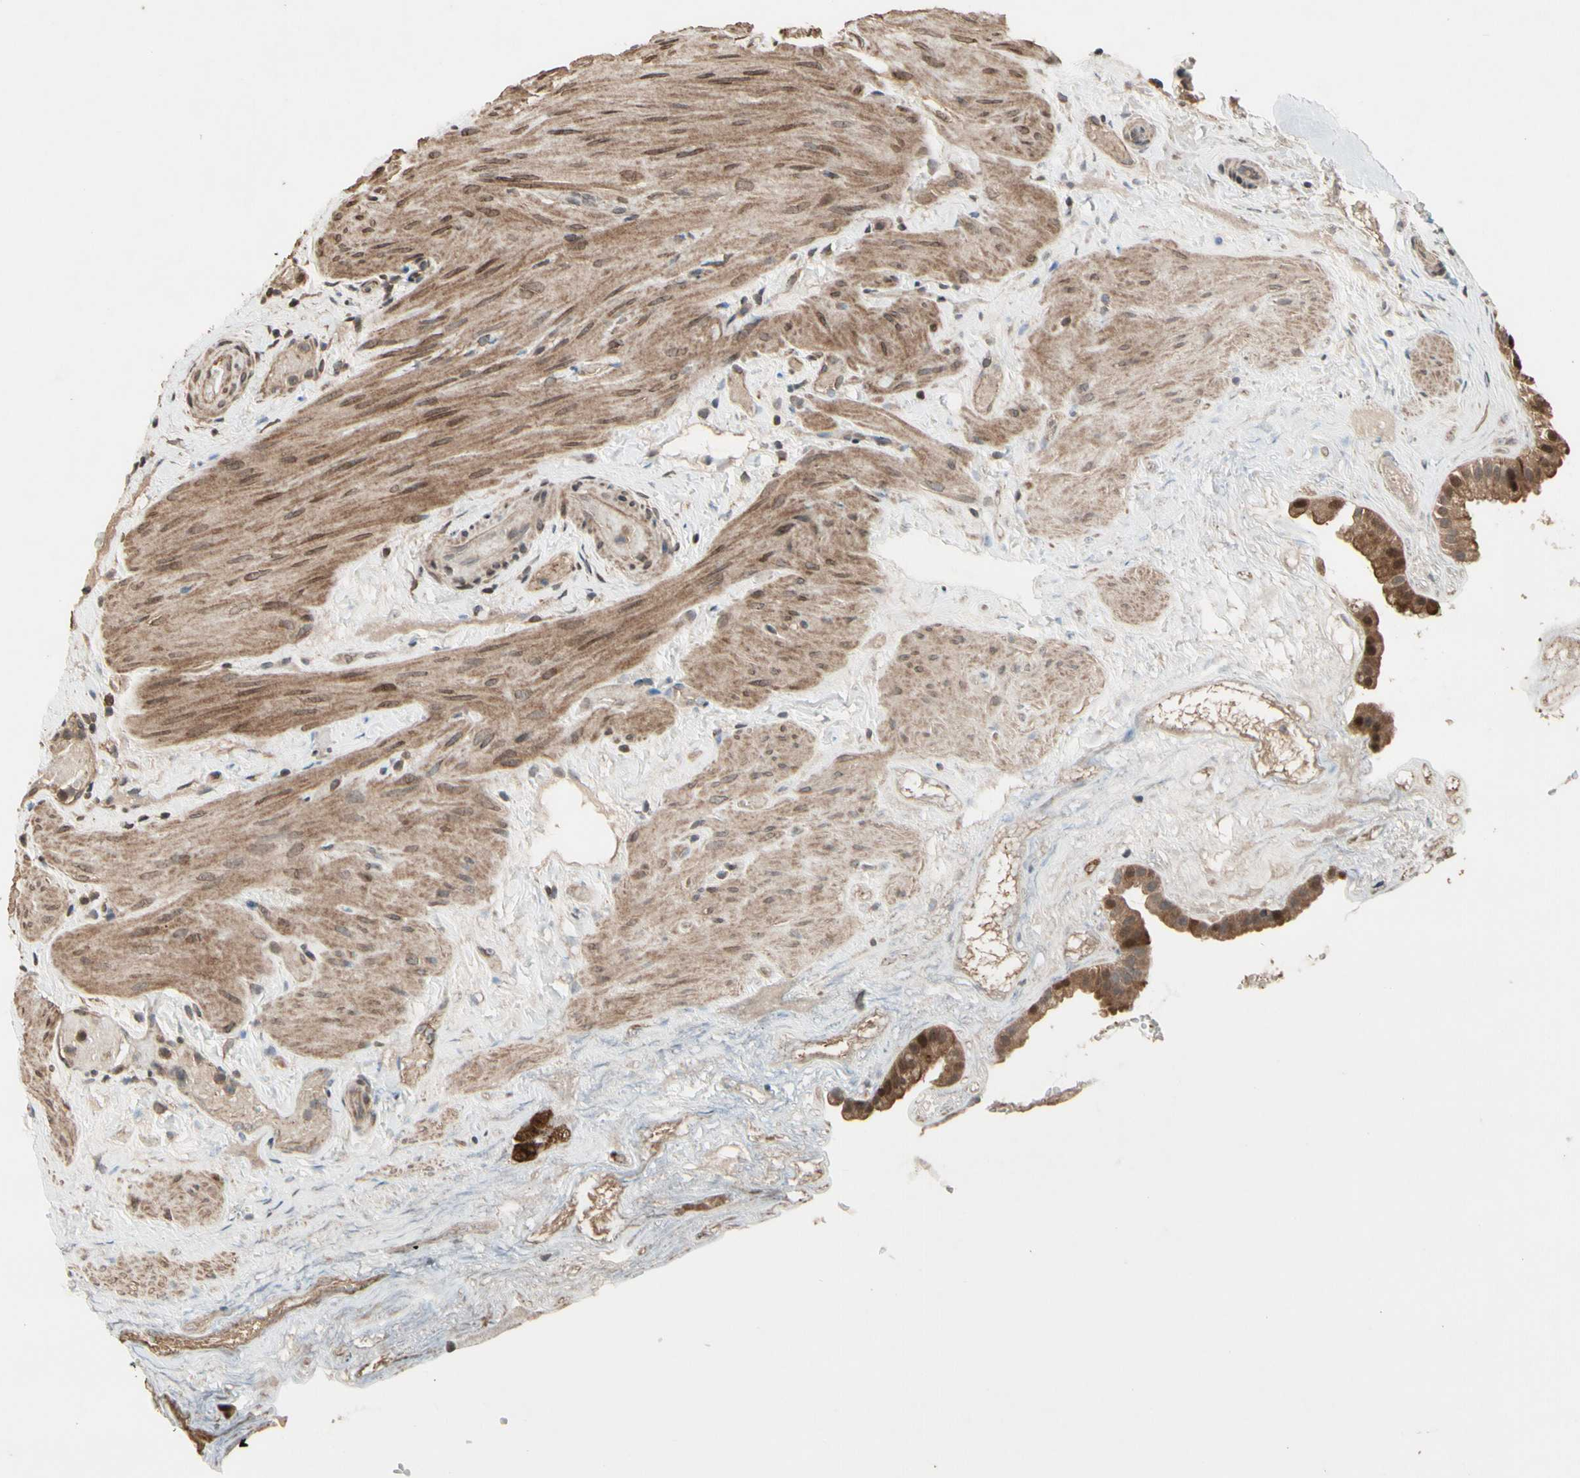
{"staining": {"intensity": "strong", "quantity": ">75%", "location": "cytoplasmic/membranous,nuclear"}, "tissue": "gallbladder", "cell_type": "Glandular cells", "image_type": "normal", "snomed": [{"axis": "morphology", "description": "Normal tissue, NOS"}, {"axis": "topography", "description": "Gallbladder"}], "caption": "Gallbladder stained with a brown dye displays strong cytoplasmic/membranous,nuclear positive staining in about >75% of glandular cells.", "gene": "CSF1R", "patient": {"sex": "female", "age": 26}}